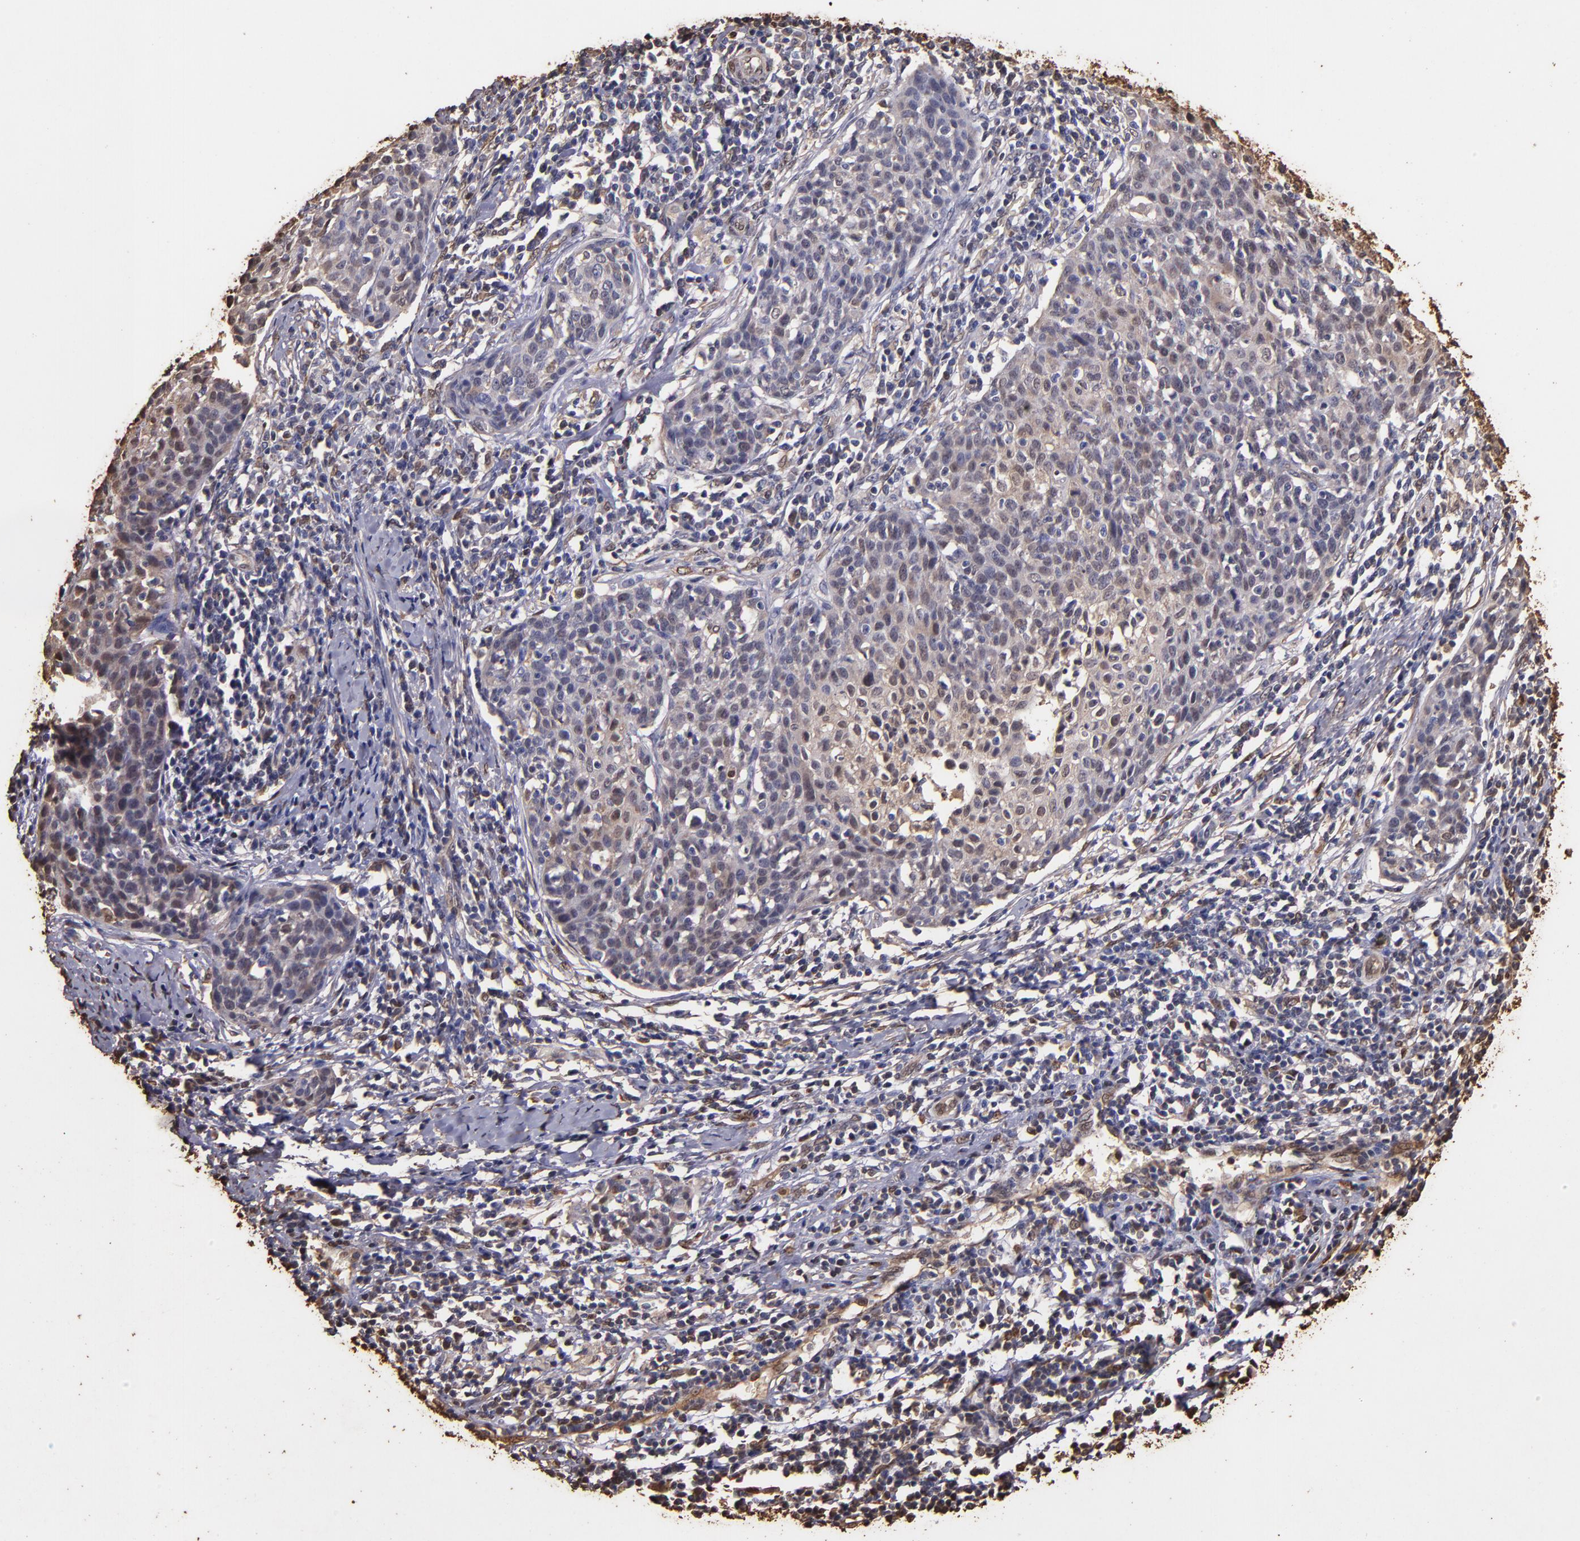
{"staining": {"intensity": "weak", "quantity": "25%-75%", "location": "cytoplasmic/membranous"}, "tissue": "cervical cancer", "cell_type": "Tumor cells", "image_type": "cancer", "snomed": [{"axis": "morphology", "description": "Squamous cell carcinoma, NOS"}, {"axis": "topography", "description": "Cervix"}], "caption": "The immunohistochemical stain labels weak cytoplasmic/membranous positivity in tumor cells of cervical cancer (squamous cell carcinoma) tissue.", "gene": "S100A6", "patient": {"sex": "female", "age": 38}}